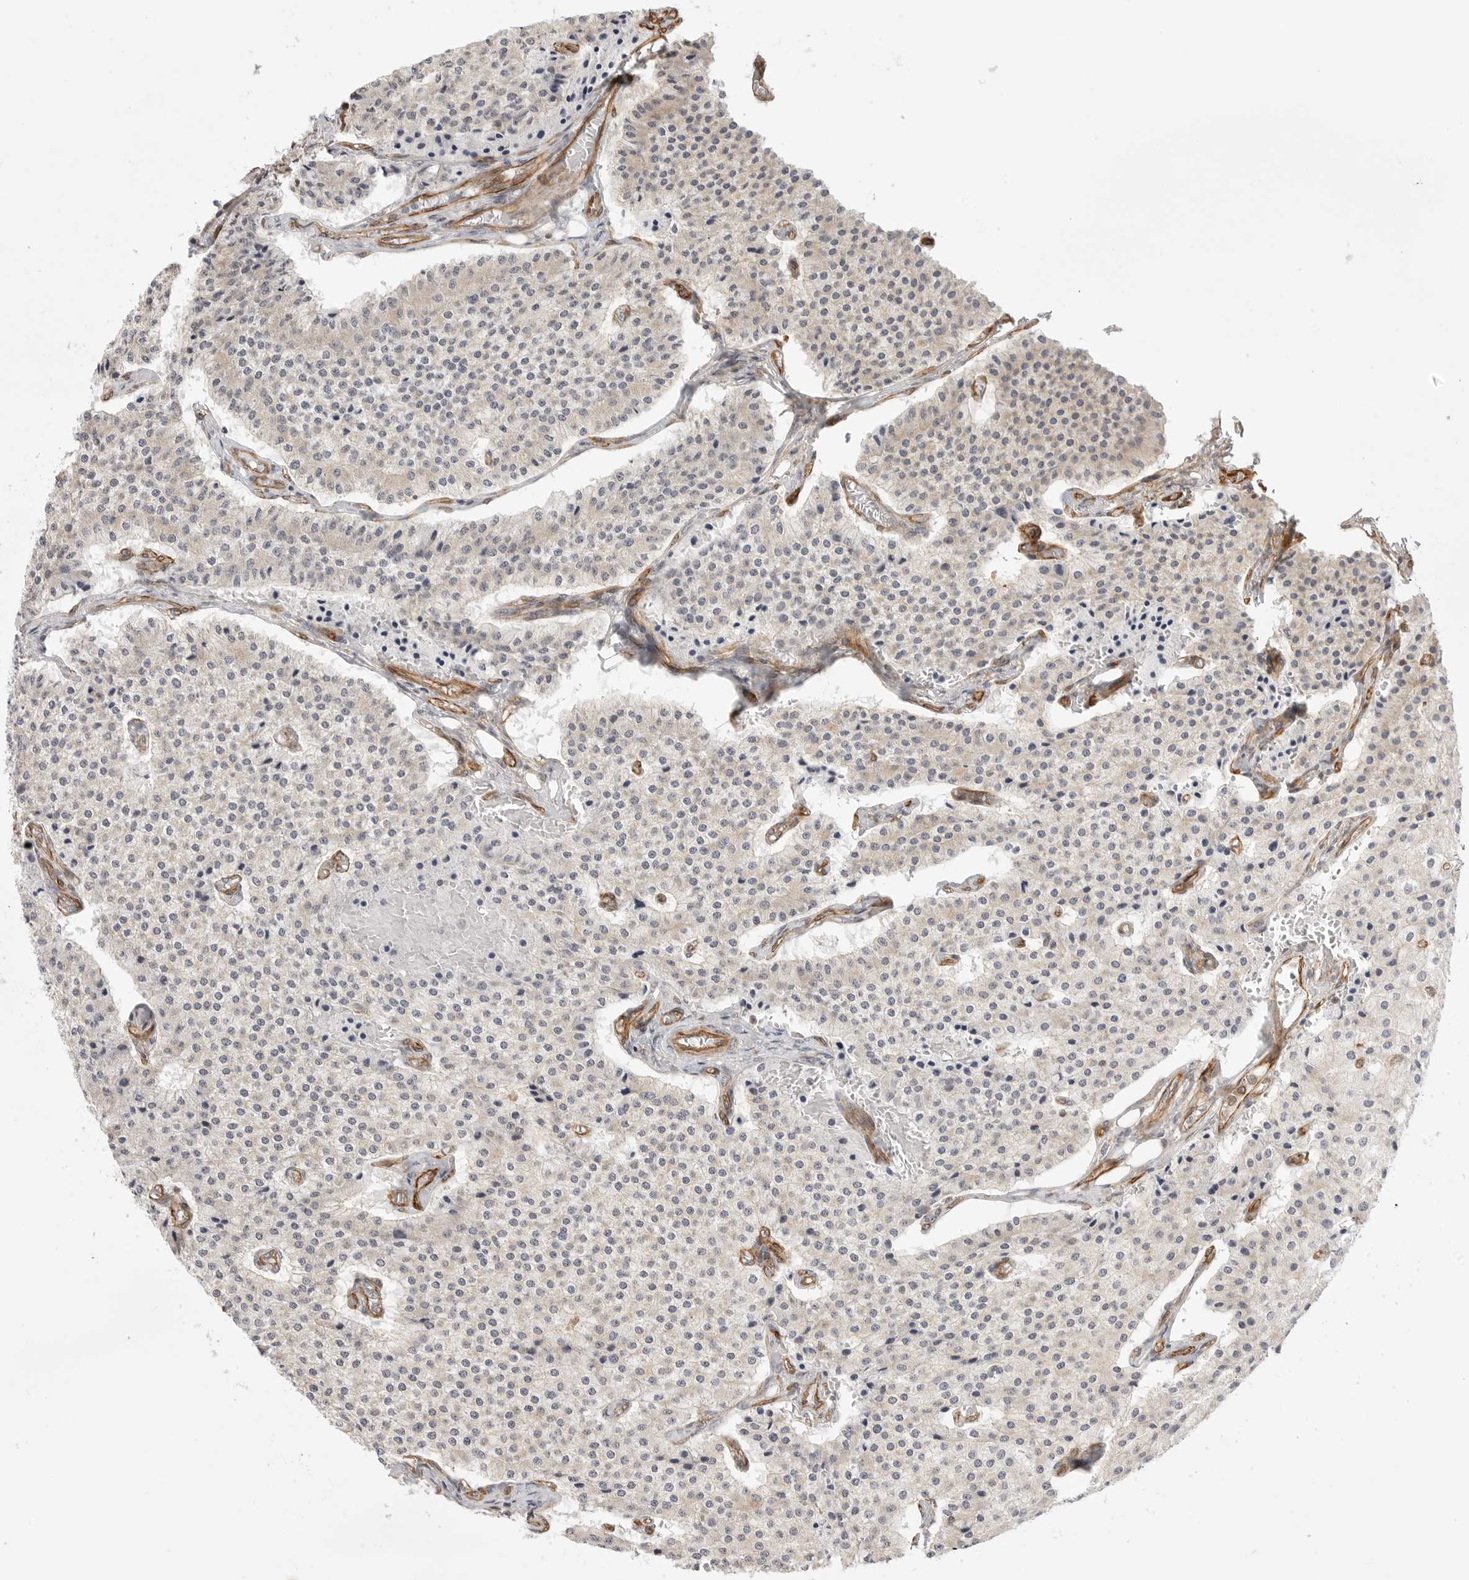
{"staining": {"intensity": "negative", "quantity": "none", "location": "none"}, "tissue": "carcinoid", "cell_type": "Tumor cells", "image_type": "cancer", "snomed": [{"axis": "morphology", "description": "Carcinoid, malignant, NOS"}, {"axis": "topography", "description": "Colon"}], "caption": "Immunohistochemistry of malignant carcinoid demonstrates no staining in tumor cells.", "gene": "ATOH7", "patient": {"sex": "female", "age": 52}}